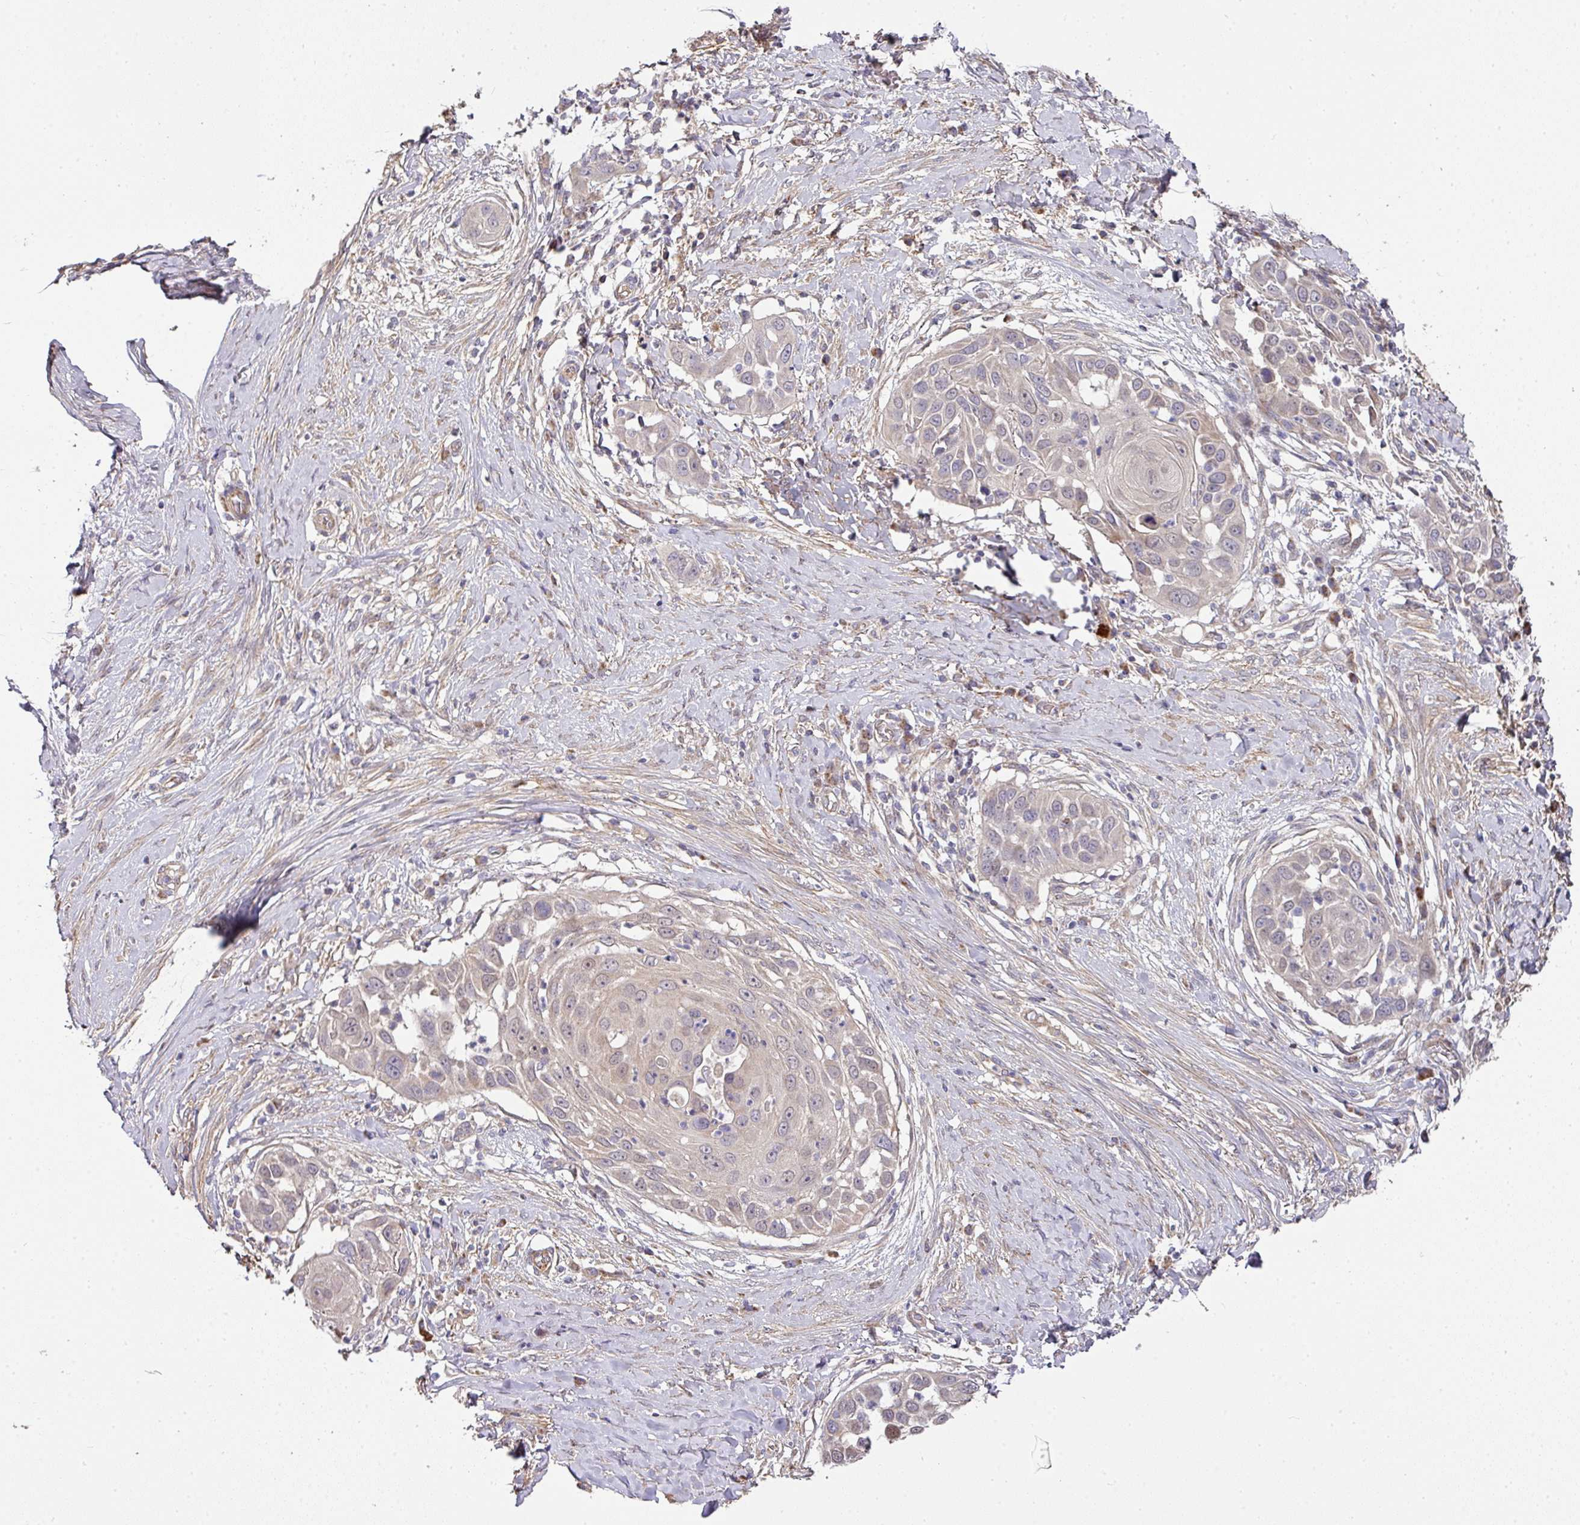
{"staining": {"intensity": "weak", "quantity": "25%-75%", "location": "cytoplasmic/membranous"}, "tissue": "skin cancer", "cell_type": "Tumor cells", "image_type": "cancer", "snomed": [{"axis": "morphology", "description": "Squamous cell carcinoma, NOS"}, {"axis": "topography", "description": "Skin"}], "caption": "Skin squamous cell carcinoma was stained to show a protein in brown. There is low levels of weak cytoplasmic/membranous staining in approximately 25%-75% of tumor cells.", "gene": "STK35", "patient": {"sex": "female", "age": 44}}